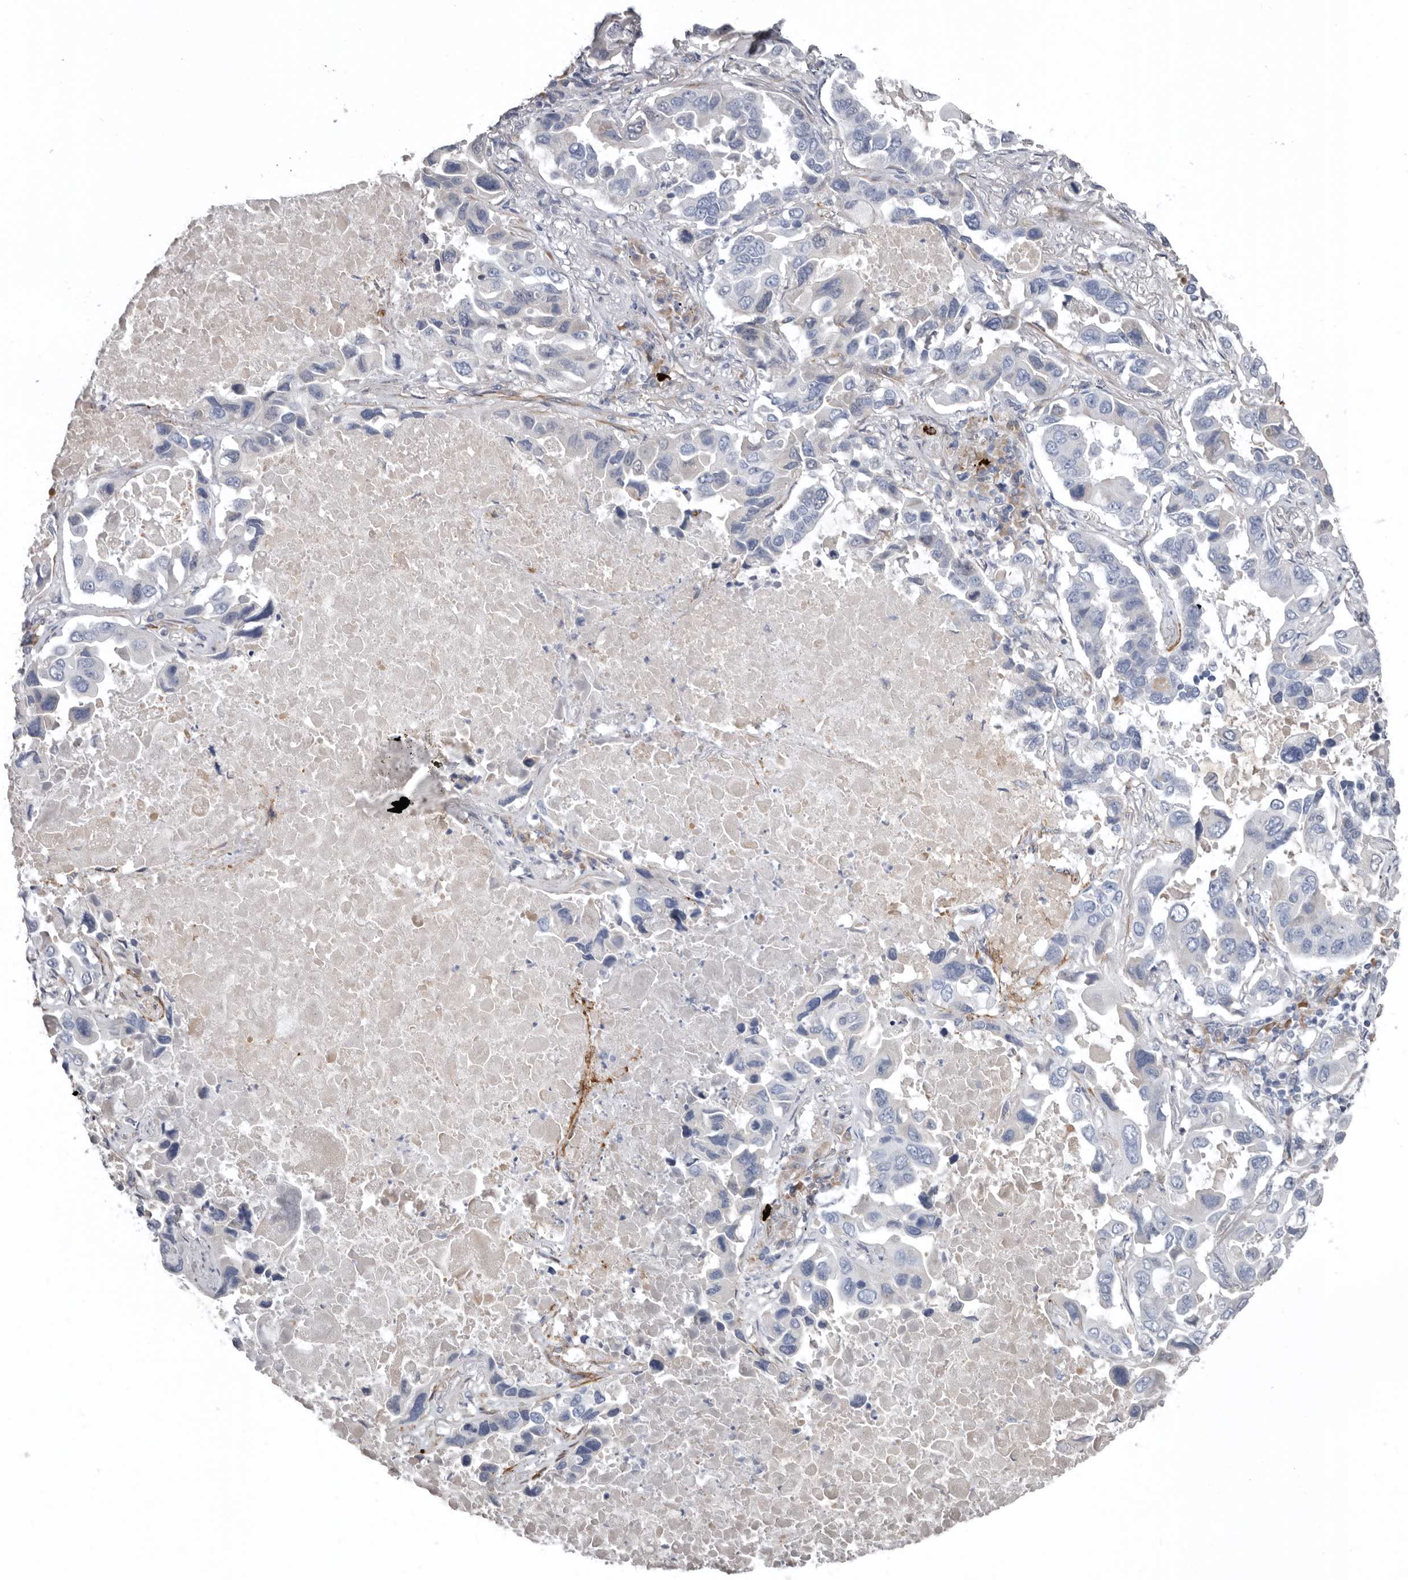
{"staining": {"intensity": "negative", "quantity": "none", "location": "none"}, "tissue": "lung cancer", "cell_type": "Tumor cells", "image_type": "cancer", "snomed": [{"axis": "morphology", "description": "Adenocarcinoma, NOS"}, {"axis": "topography", "description": "Lung"}], "caption": "Immunohistochemical staining of human lung cancer (adenocarcinoma) shows no significant positivity in tumor cells.", "gene": "ZNF114", "patient": {"sex": "male", "age": 64}}